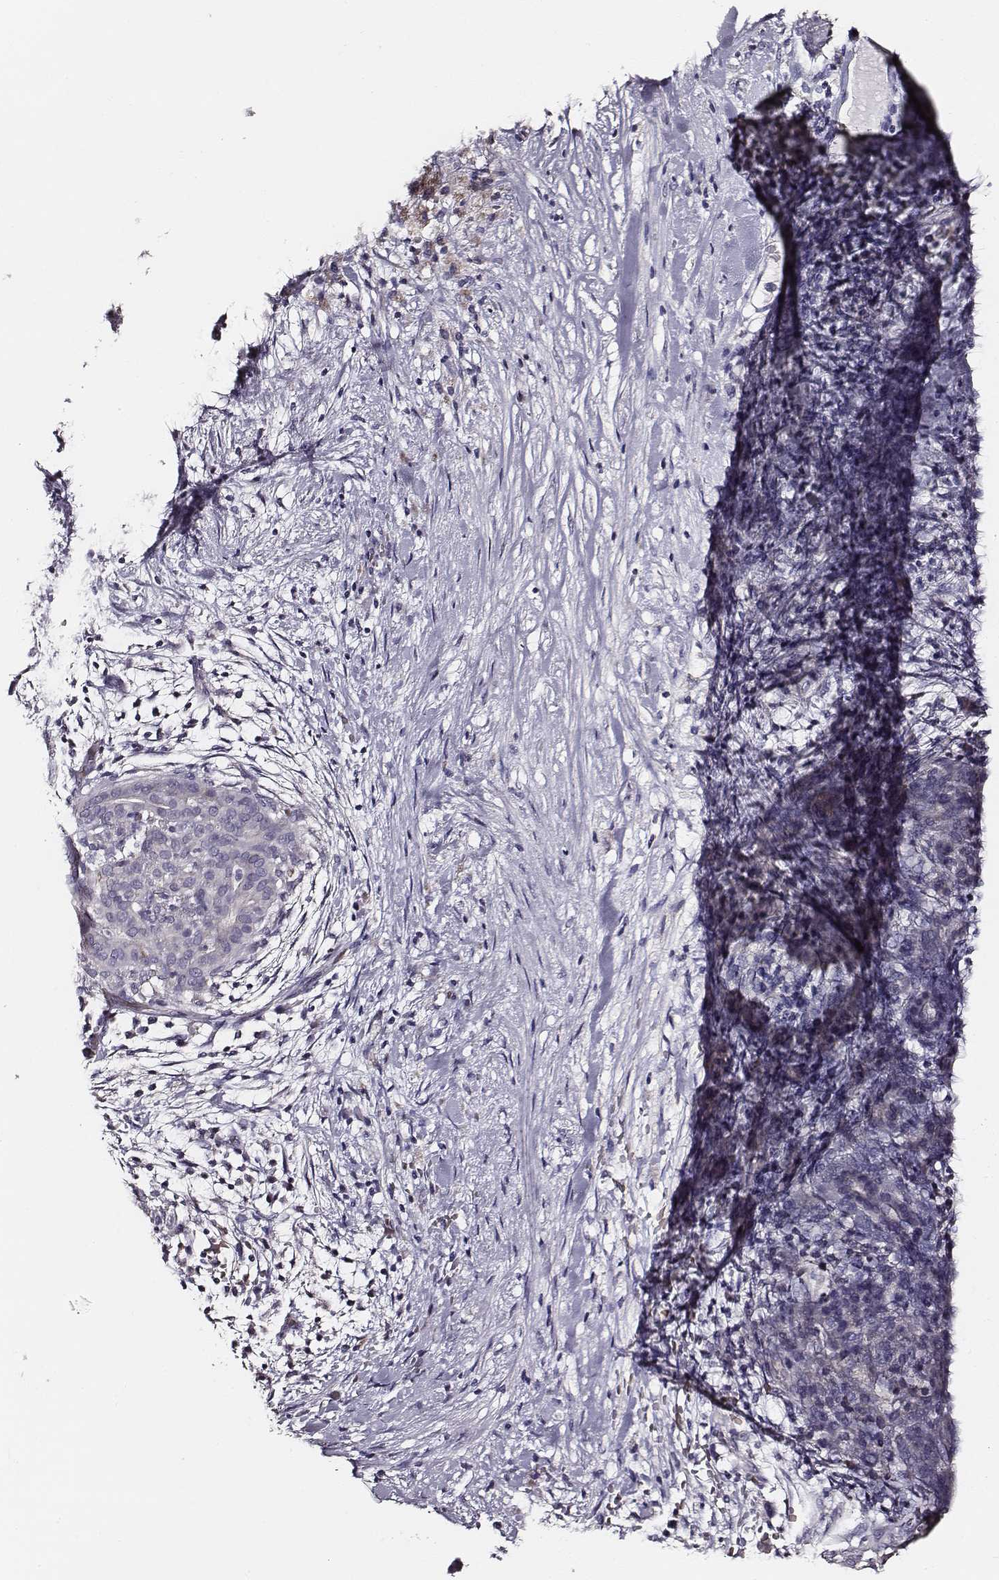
{"staining": {"intensity": "negative", "quantity": "none", "location": "none"}, "tissue": "pancreatic cancer", "cell_type": "Tumor cells", "image_type": "cancer", "snomed": [{"axis": "morphology", "description": "Adenocarcinoma, NOS"}, {"axis": "topography", "description": "Pancreas"}], "caption": "An immunohistochemistry (IHC) histopathology image of adenocarcinoma (pancreatic) is shown. There is no staining in tumor cells of adenocarcinoma (pancreatic).", "gene": "AADAT", "patient": {"sex": "male", "age": 44}}